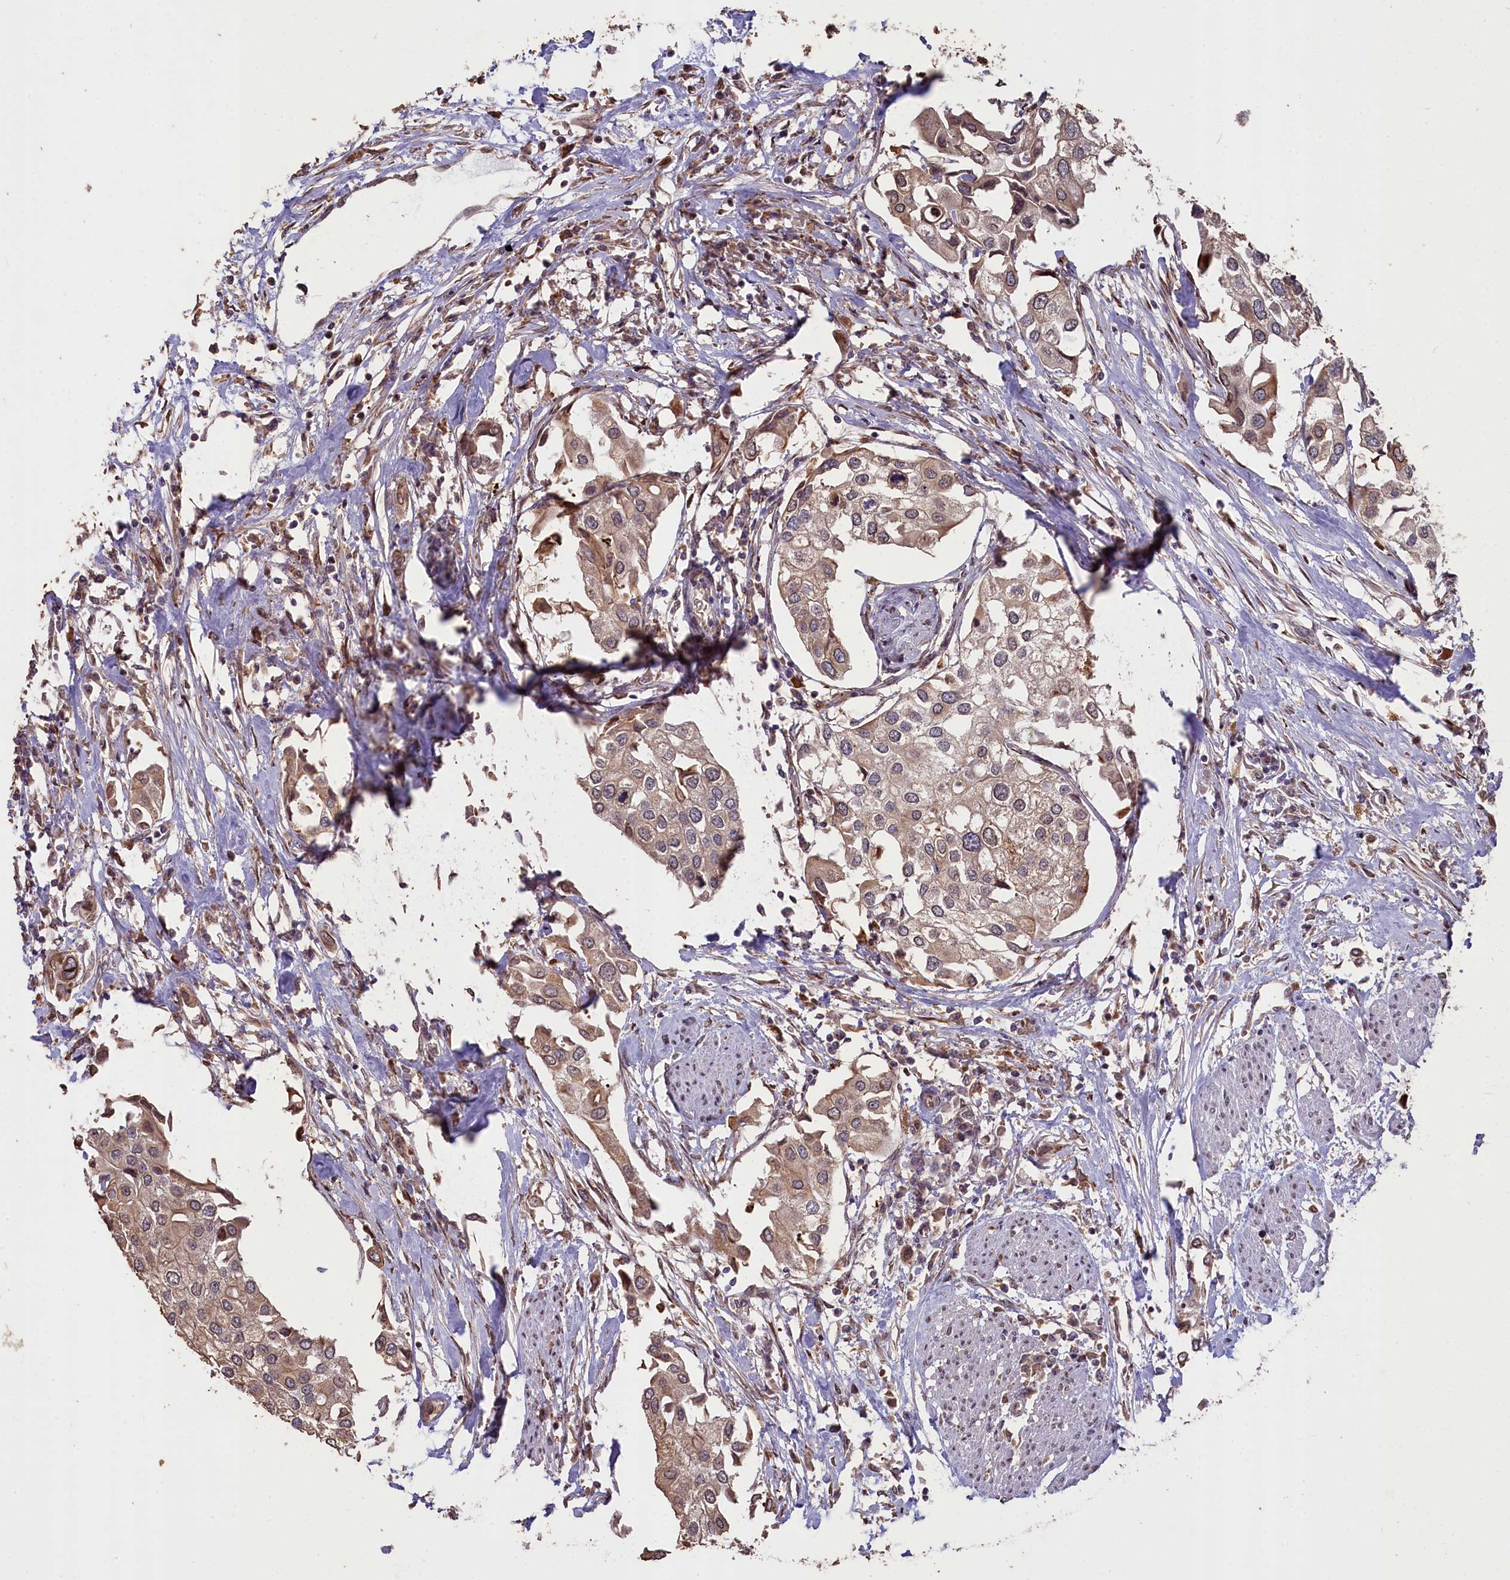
{"staining": {"intensity": "moderate", "quantity": ">75%", "location": "cytoplasmic/membranous,nuclear"}, "tissue": "urothelial cancer", "cell_type": "Tumor cells", "image_type": "cancer", "snomed": [{"axis": "morphology", "description": "Urothelial carcinoma, High grade"}, {"axis": "topography", "description": "Urinary bladder"}], "caption": "Immunohistochemistry (IHC) histopathology image of urothelial cancer stained for a protein (brown), which reveals medium levels of moderate cytoplasmic/membranous and nuclear staining in about >75% of tumor cells.", "gene": "SLC38A7", "patient": {"sex": "male", "age": 64}}